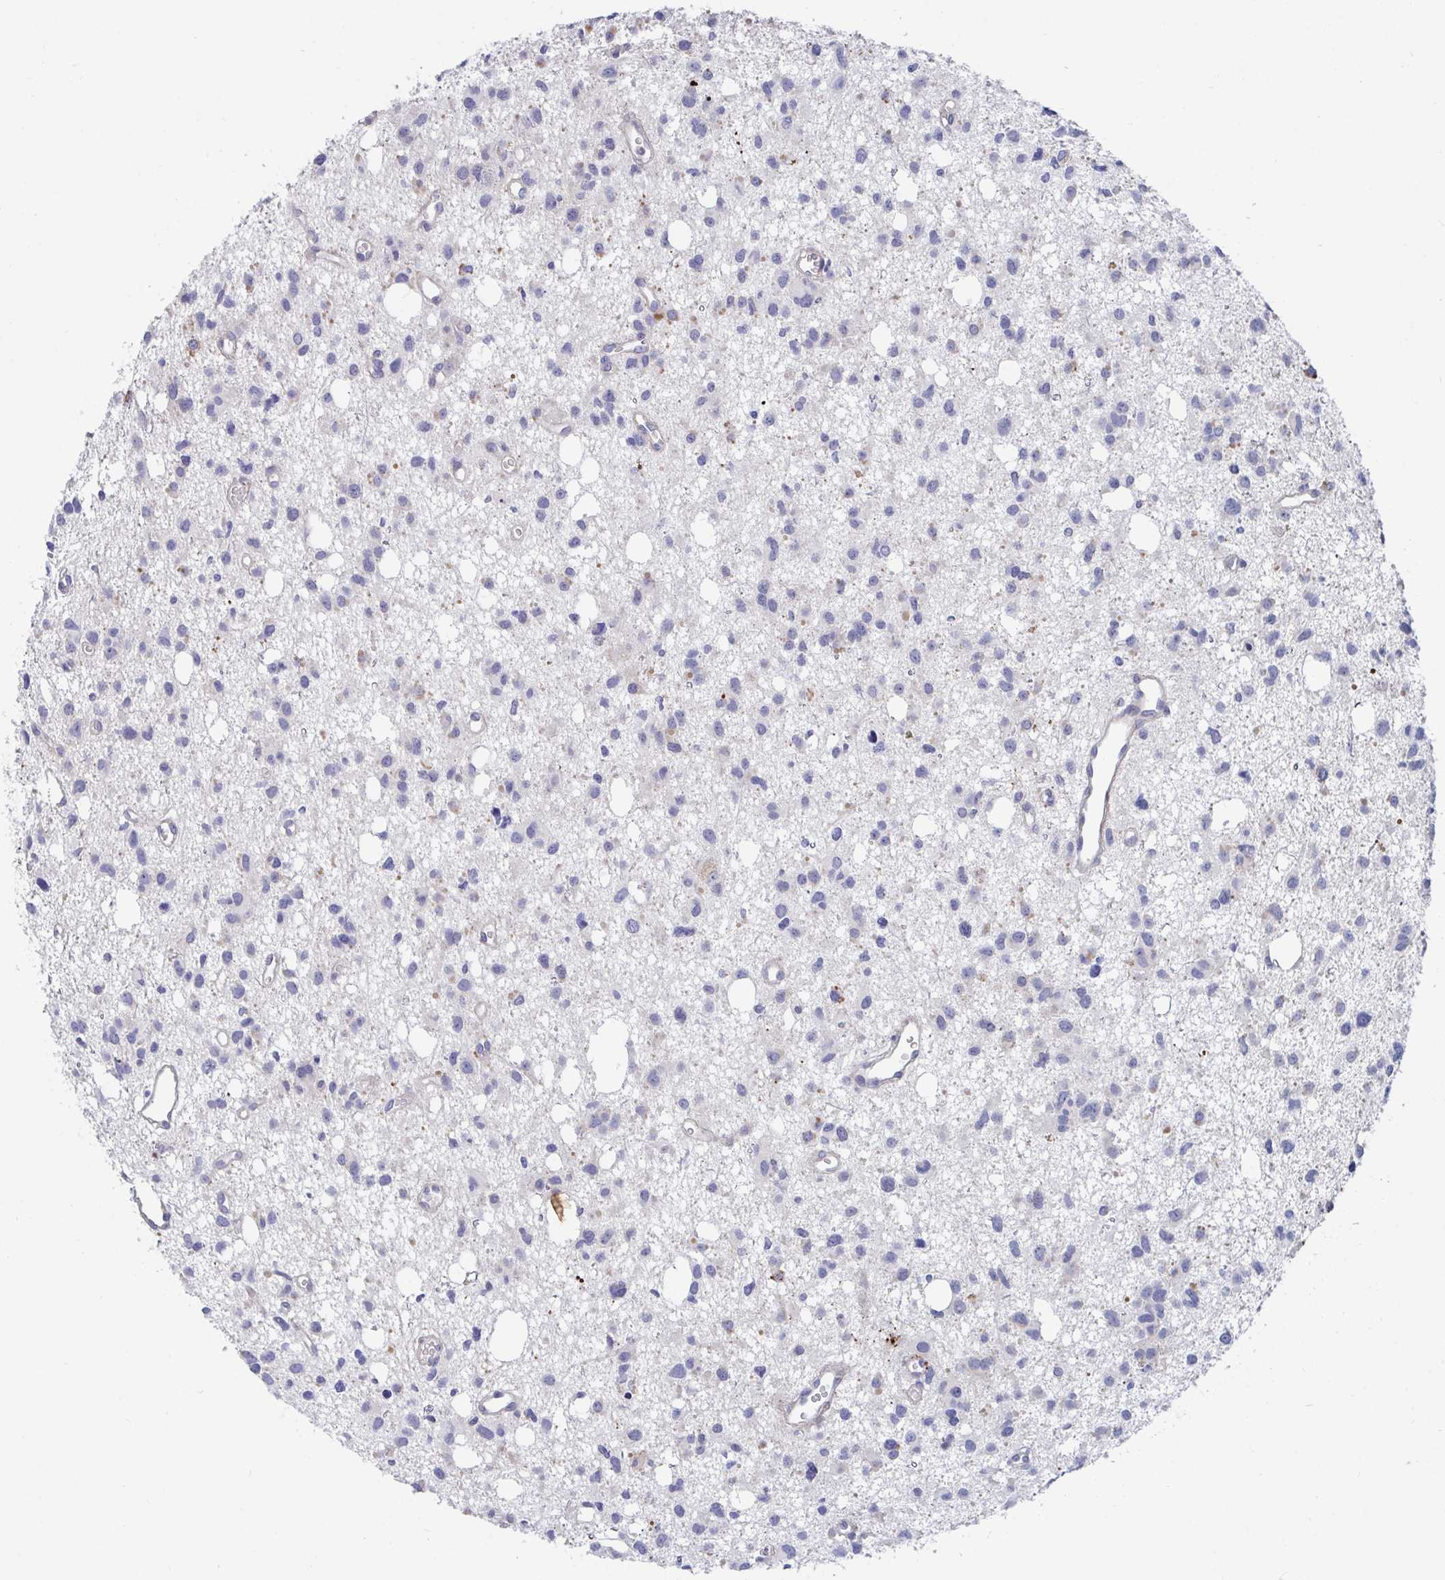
{"staining": {"intensity": "negative", "quantity": "none", "location": "none"}, "tissue": "glioma", "cell_type": "Tumor cells", "image_type": "cancer", "snomed": [{"axis": "morphology", "description": "Glioma, malignant, High grade"}, {"axis": "topography", "description": "Brain"}], "caption": "There is no significant staining in tumor cells of glioma. The staining was performed using DAB (3,3'-diaminobenzidine) to visualize the protein expression in brown, while the nuclei were stained in blue with hematoxylin (Magnification: 20x).", "gene": "FAM156B", "patient": {"sex": "male", "age": 23}}